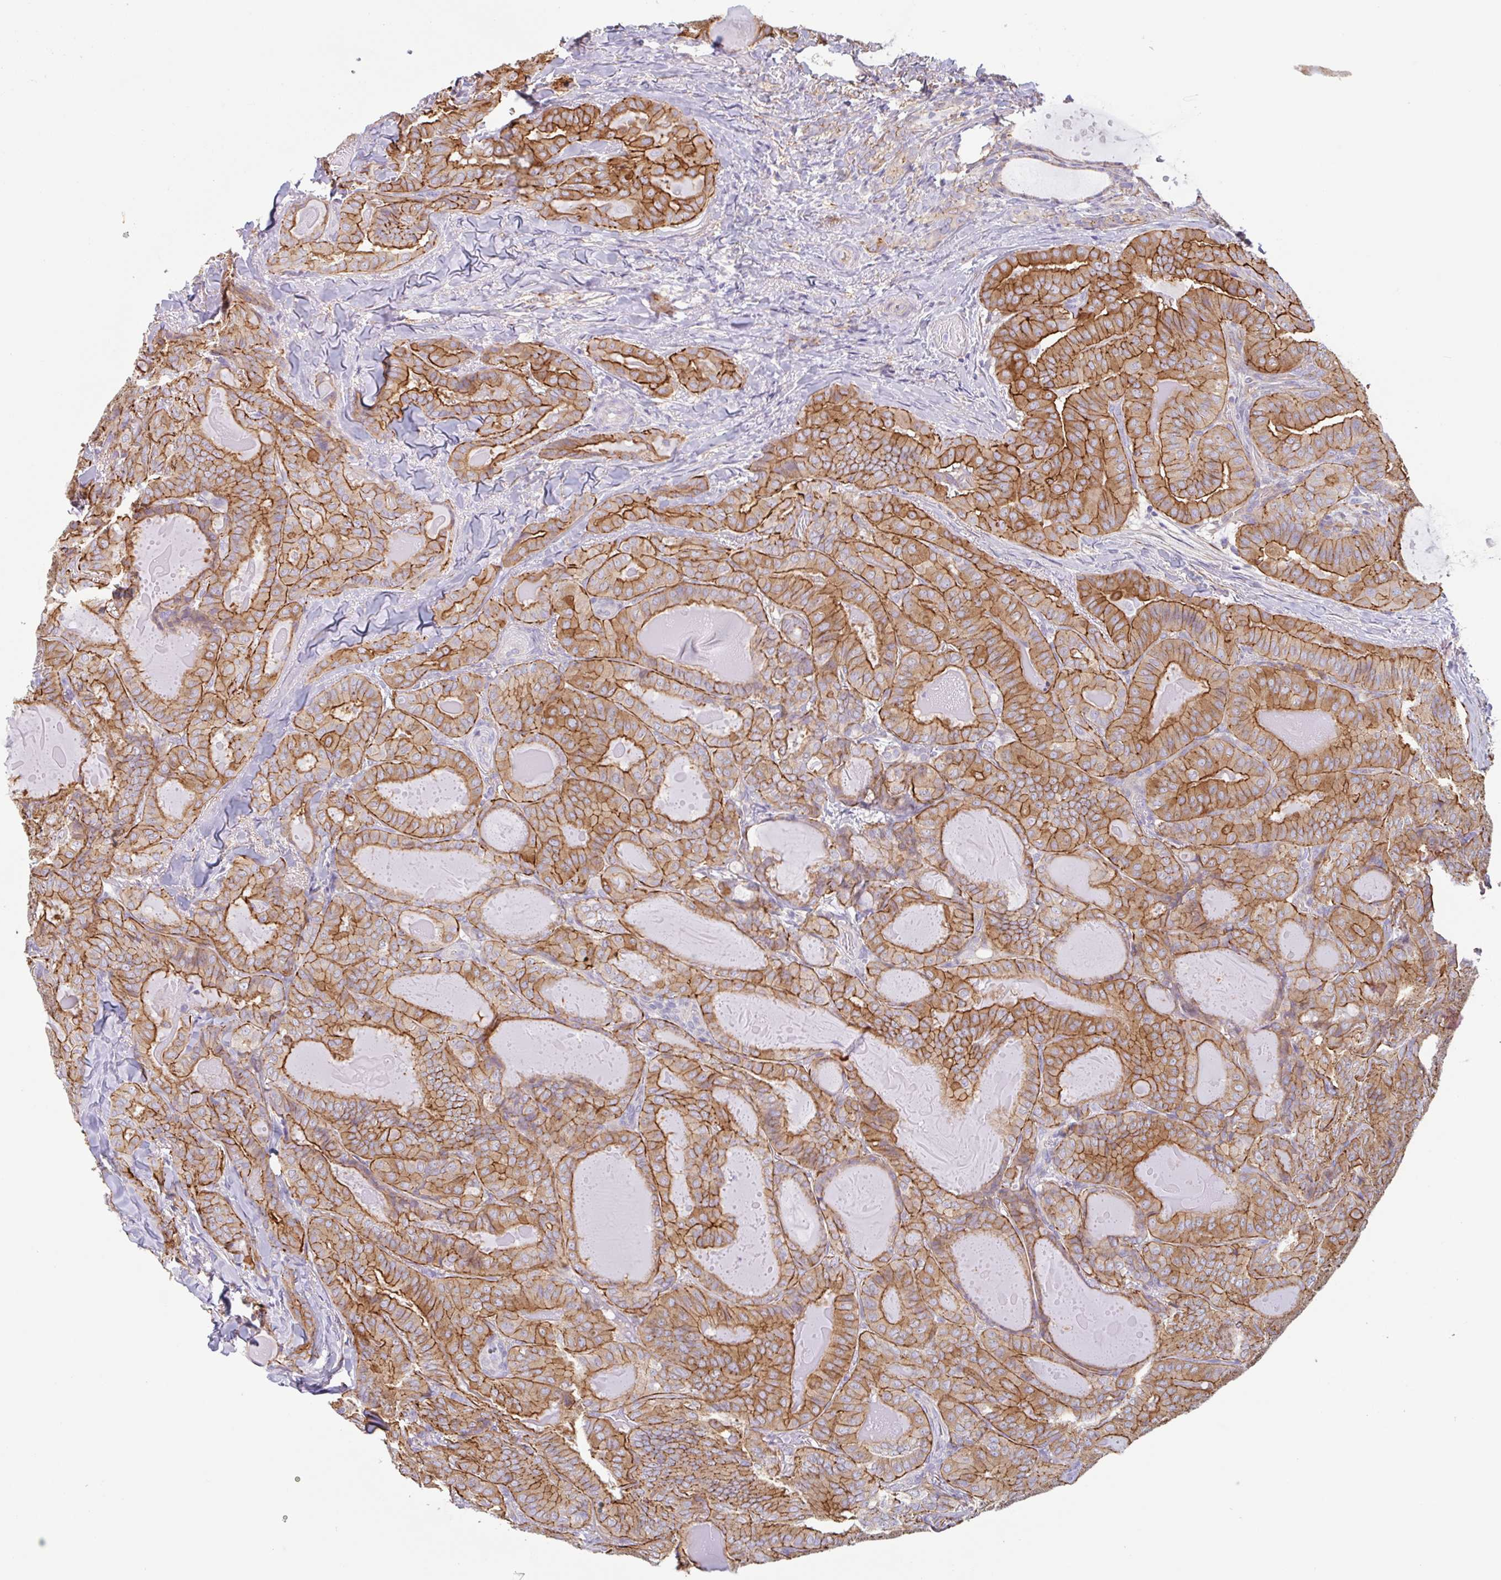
{"staining": {"intensity": "strong", "quantity": ">75%", "location": "cytoplasmic/membranous"}, "tissue": "thyroid cancer", "cell_type": "Tumor cells", "image_type": "cancer", "snomed": [{"axis": "morphology", "description": "Papillary adenocarcinoma, NOS"}, {"axis": "topography", "description": "Thyroid gland"}], "caption": "Brown immunohistochemical staining in thyroid cancer (papillary adenocarcinoma) shows strong cytoplasmic/membranous expression in about >75% of tumor cells.", "gene": "MYH10", "patient": {"sex": "female", "age": 68}}